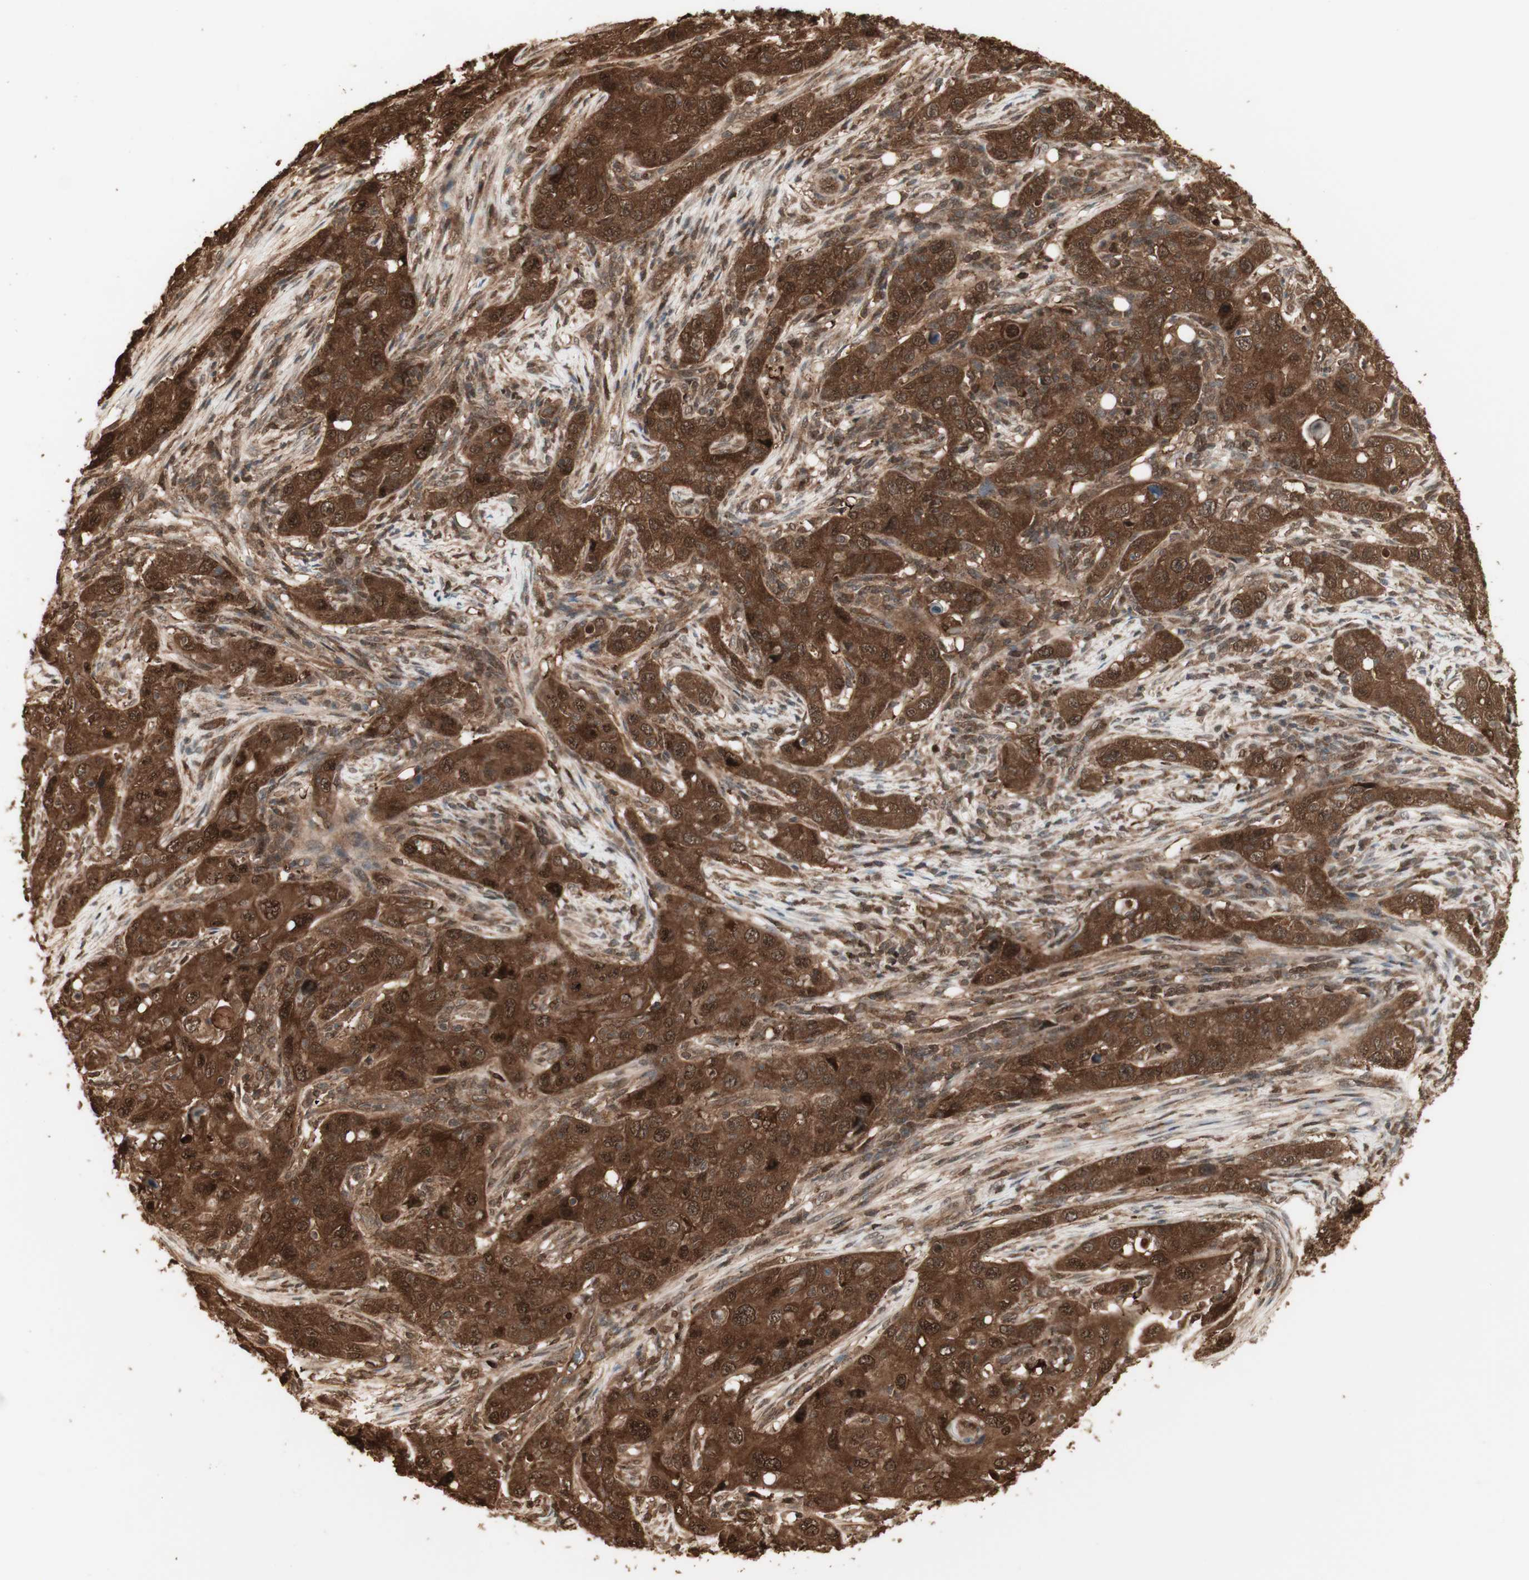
{"staining": {"intensity": "strong", "quantity": ">75%", "location": "cytoplasmic/membranous,nuclear"}, "tissue": "skin cancer", "cell_type": "Tumor cells", "image_type": "cancer", "snomed": [{"axis": "morphology", "description": "Squamous cell carcinoma, NOS"}, {"axis": "topography", "description": "Skin"}], "caption": "An immunohistochemistry (IHC) image of tumor tissue is shown. Protein staining in brown highlights strong cytoplasmic/membranous and nuclear positivity in skin cancer within tumor cells.", "gene": "YWHAB", "patient": {"sex": "female", "age": 88}}